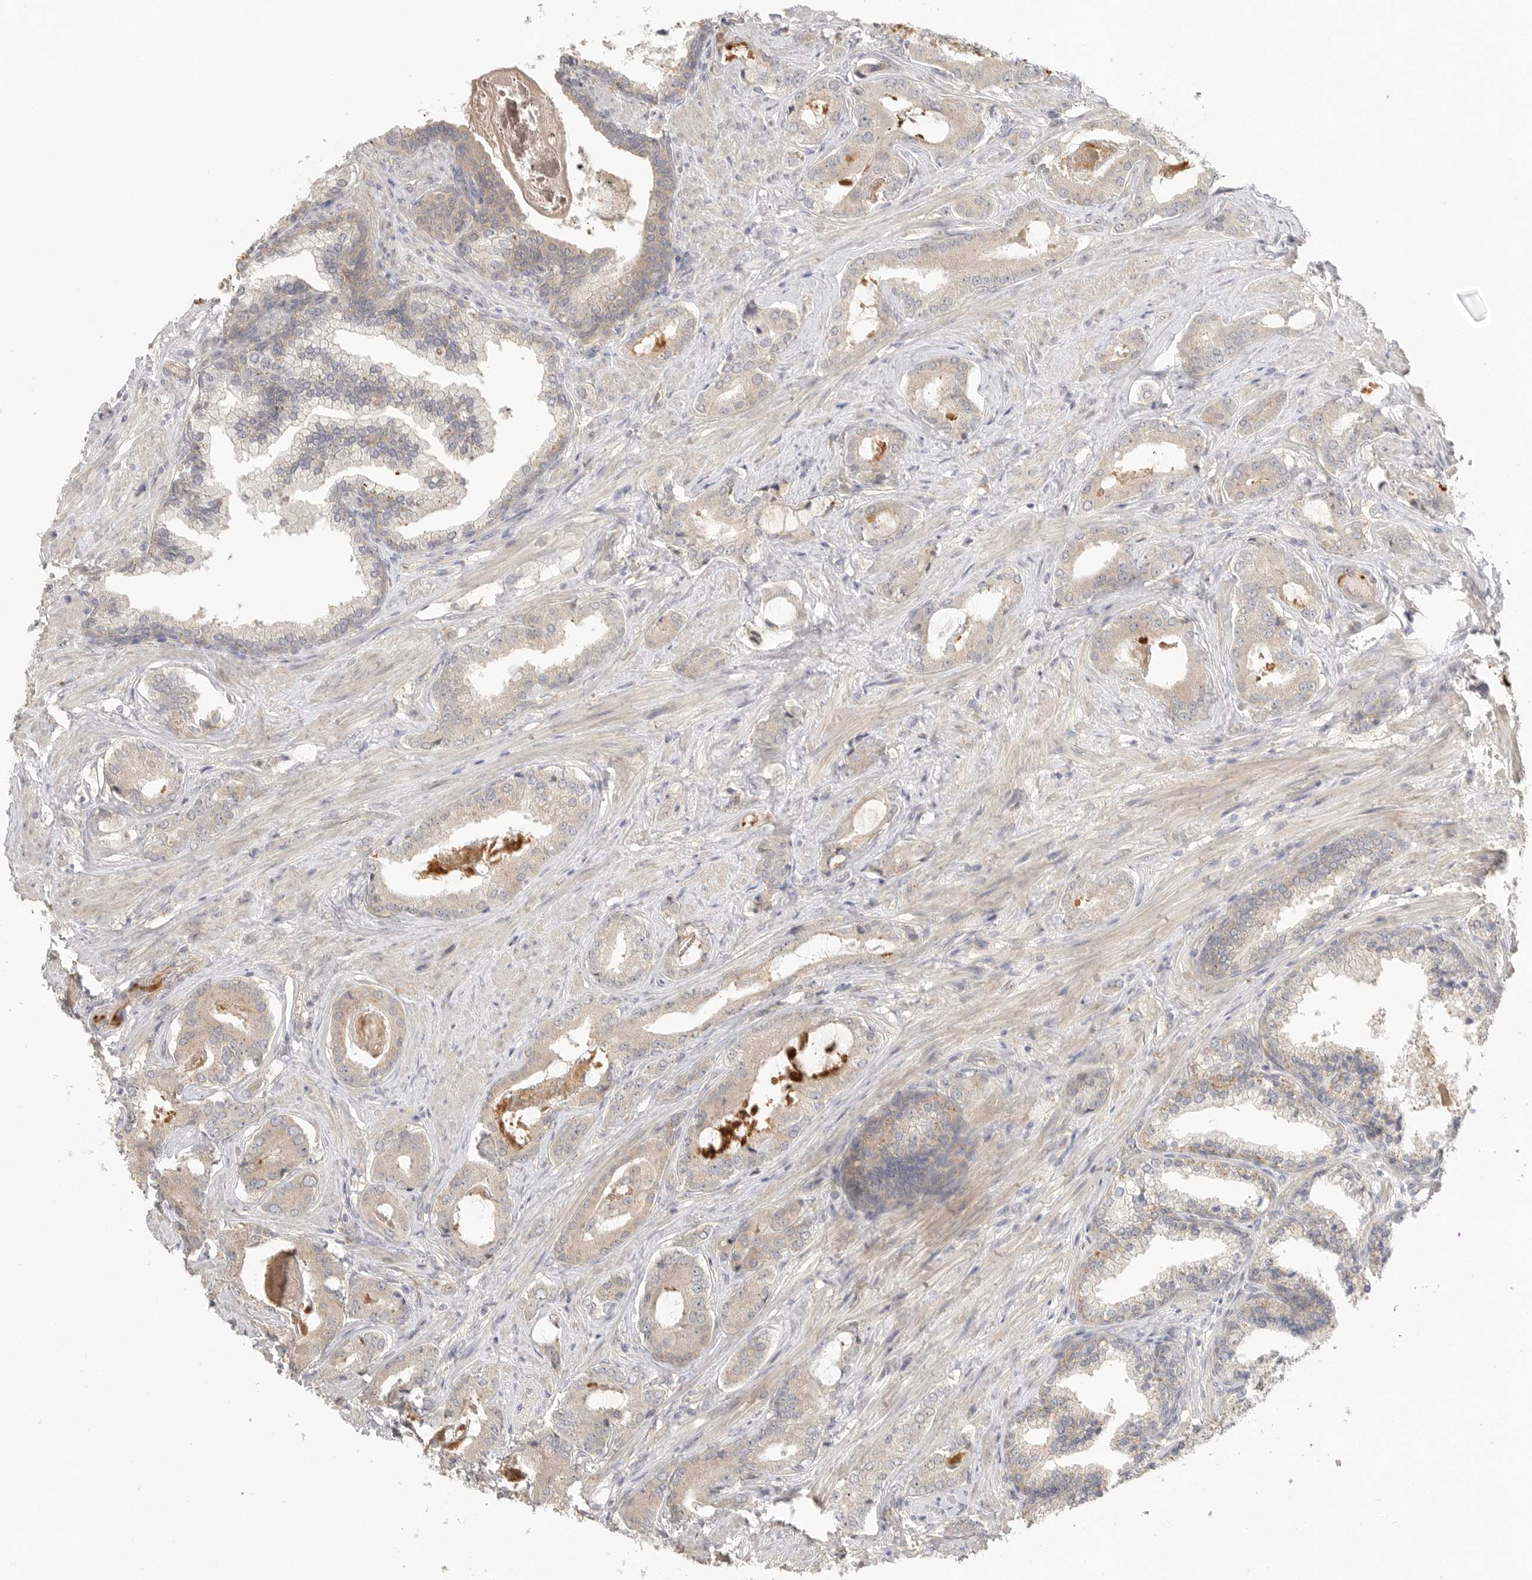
{"staining": {"intensity": "negative", "quantity": "none", "location": "none"}, "tissue": "prostate cancer", "cell_type": "Tumor cells", "image_type": "cancer", "snomed": [{"axis": "morphology", "description": "Adenocarcinoma, Low grade"}, {"axis": "topography", "description": "Prostate"}], "caption": "This is an IHC image of adenocarcinoma (low-grade) (prostate). There is no staining in tumor cells.", "gene": "HDAC6", "patient": {"sex": "male", "age": 71}}